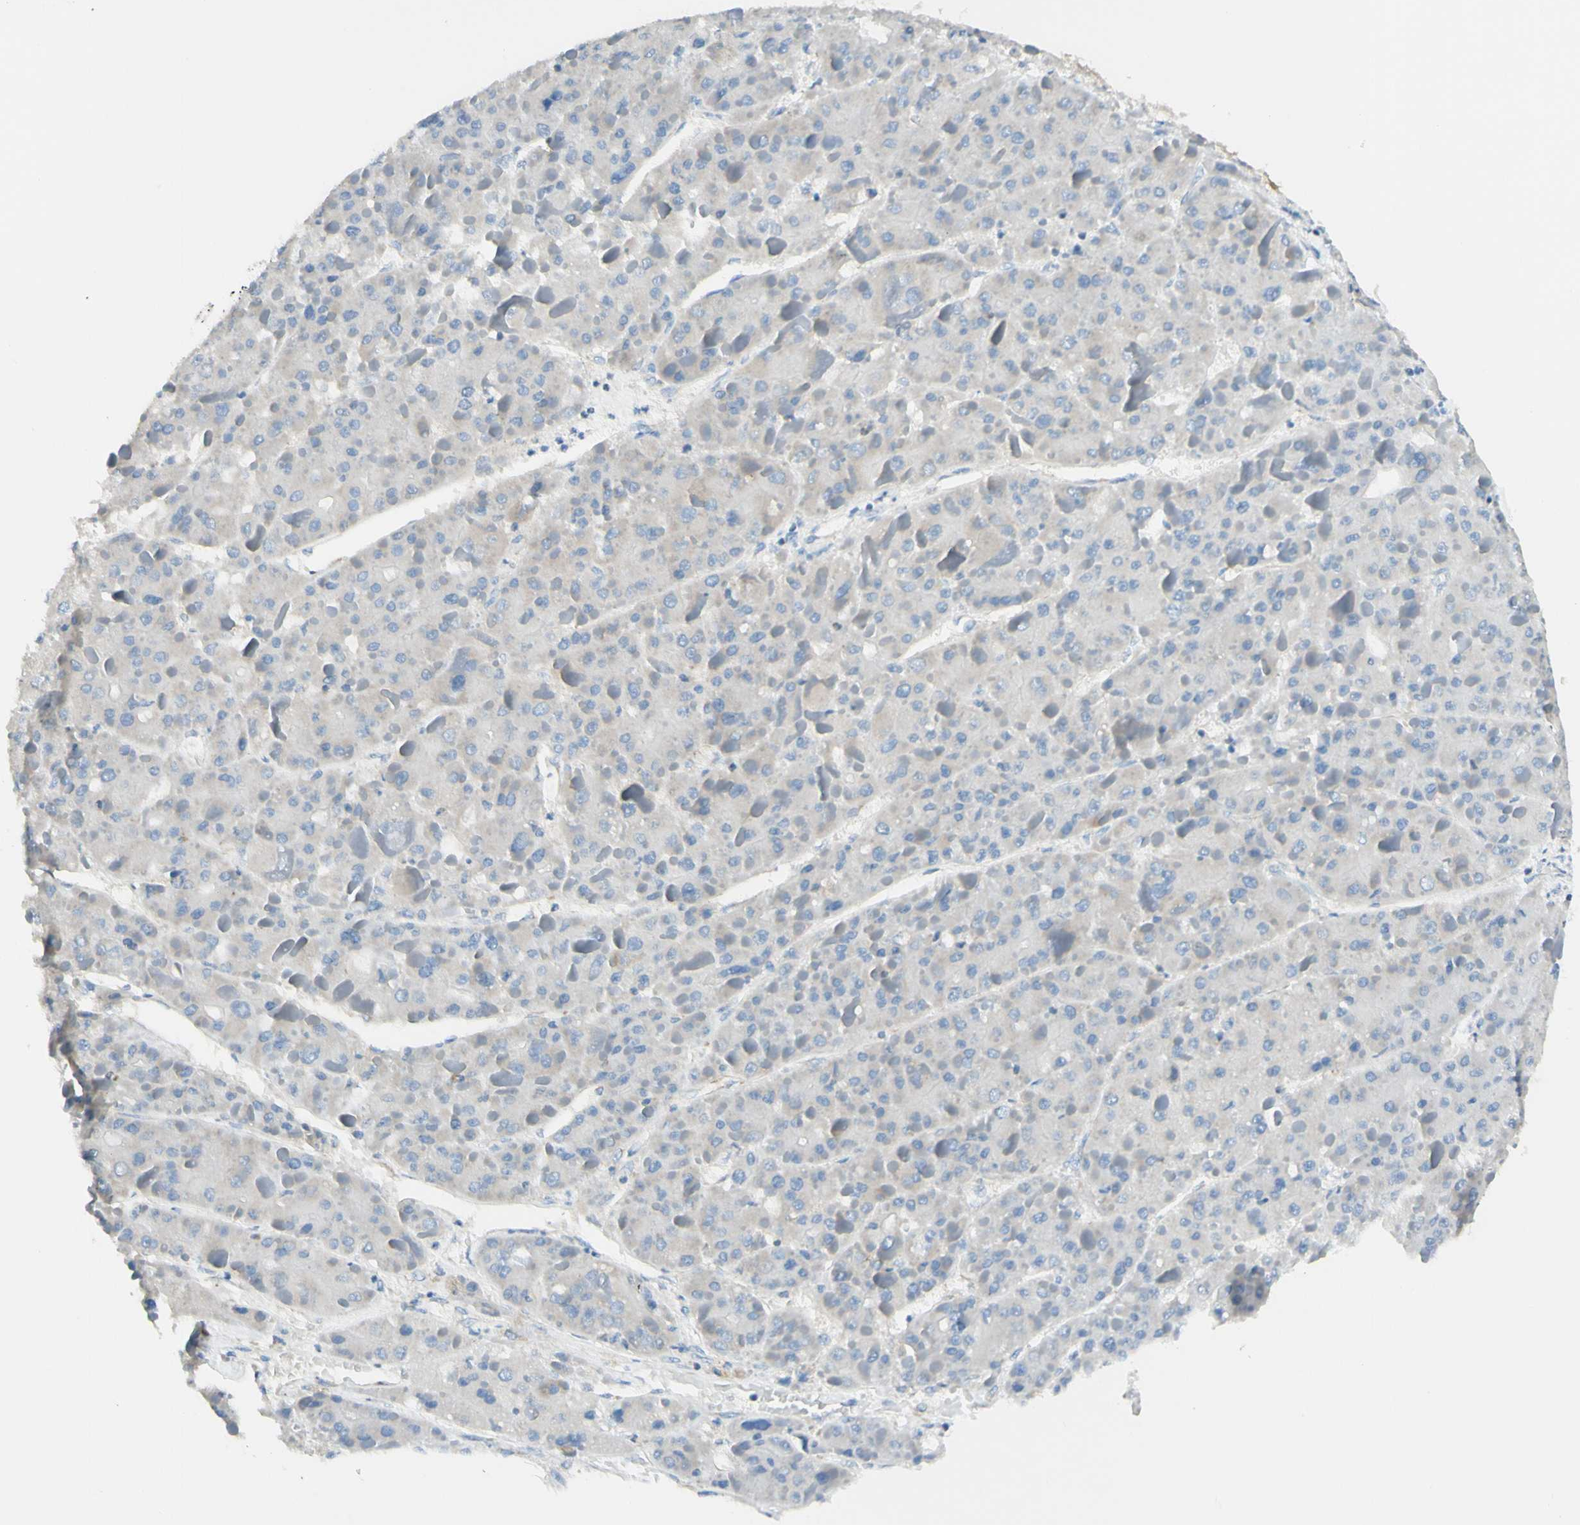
{"staining": {"intensity": "negative", "quantity": "none", "location": "none"}, "tissue": "liver cancer", "cell_type": "Tumor cells", "image_type": "cancer", "snomed": [{"axis": "morphology", "description": "Carcinoma, Hepatocellular, NOS"}, {"axis": "topography", "description": "Liver"}], "caption": "An image of hepatocellular carcinoma (liver) stained for a protein displays no brown staining in tumor cells.", "gene": "ARMC10", "patient": {"sex": "female", "age": 73}}